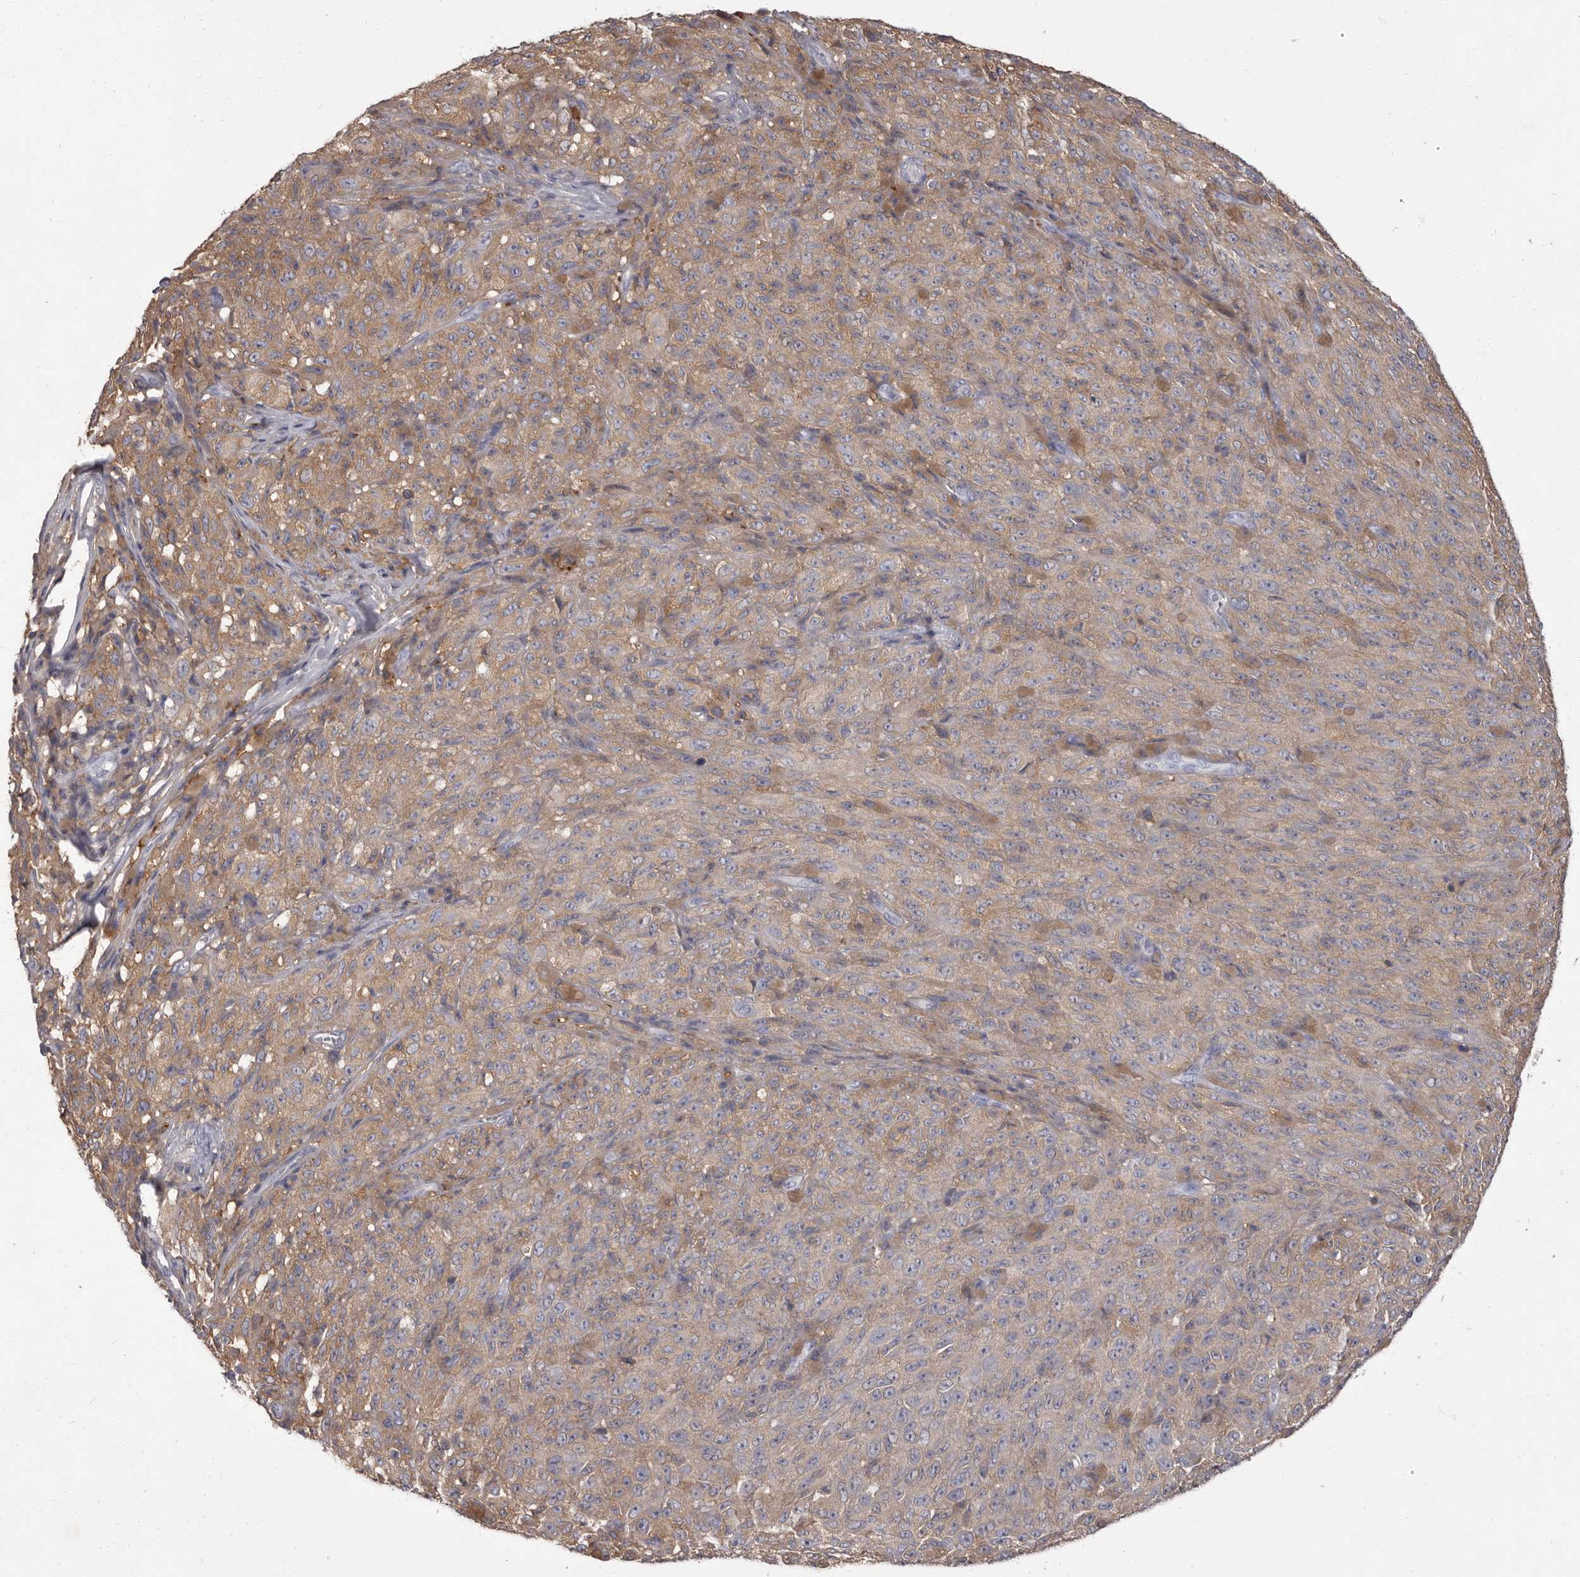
{"staining": {"intensity": "weak", "quantity": "25%-75%", "location": "cytoplasmic/membranous"}, "tissue": "melanoma", "cell_type": "Tumor cells", "image_type": "cancer", "snomed": [{"axis": "morphology", "description": "Malignant melanoma, NOS"}, {"axis": "topography", "description": "Skin"}], "caption": "Immunohistochemical staining of human malignant melanoma reveals low levels of weak cytoplasmic/membranous protein positivity in about 25%-75% of tumor cells.", "gene": "APEH", "patient": {"sex": "female", "age": 82}}